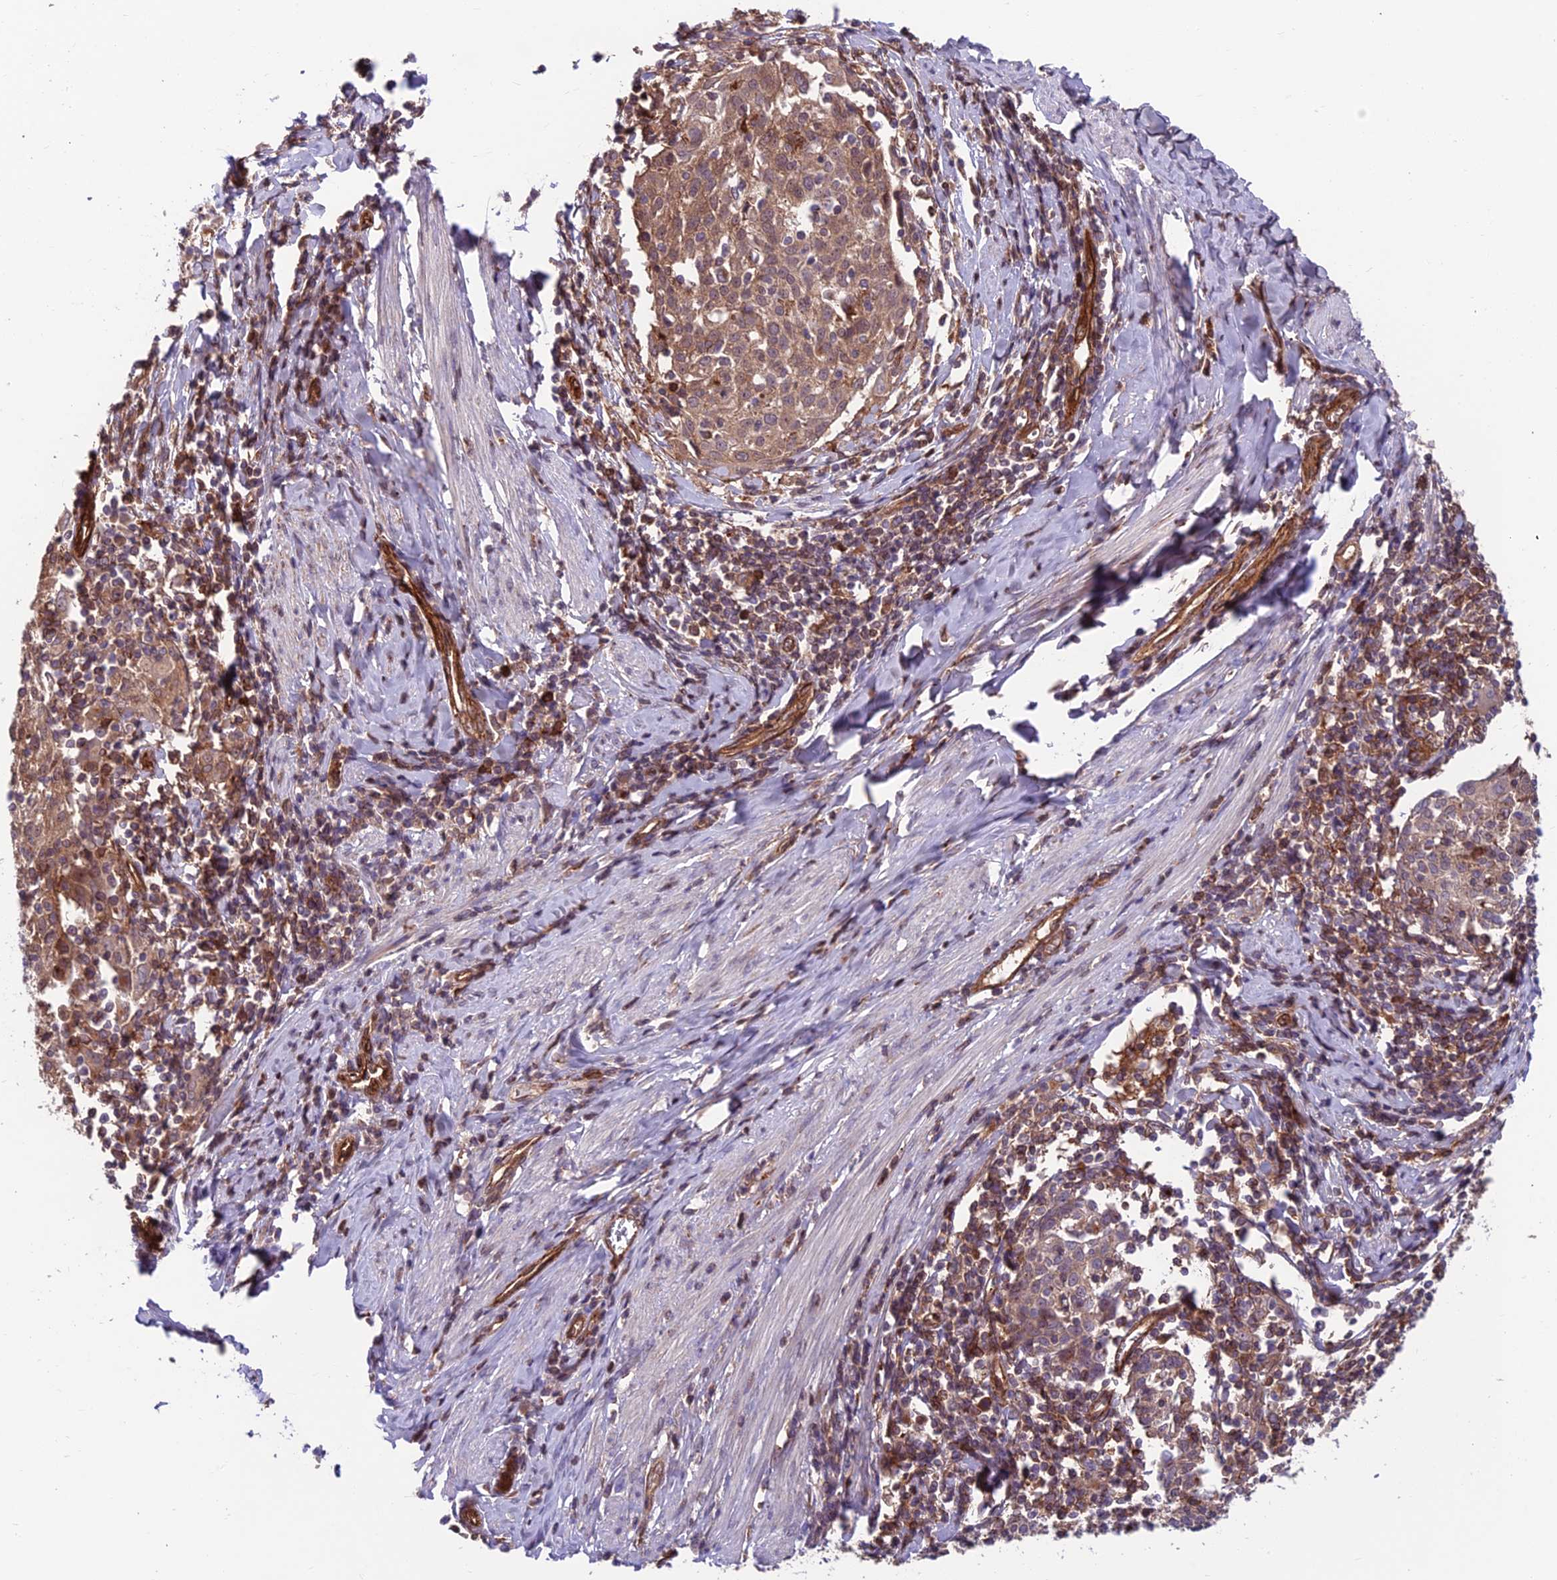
{"staining": {"intensity": "weak", "quantity": ">75%", "location": "cytoplasmic/membranous"}, "tissue": "cervical cancer", "cell_type": "Tumor cells", "image_type": "cancer", "snomed": [{"axis": "morphology", "description": "Squamous cell carcinoma, NOS"}, {"axis": "topography", "description": "Cervix"}], "caption": "About >75% of tumor cells in cervical cancer reveal weak cytoplasmic/membranous protein staining as visualized by brown immunohistochemical staining.", "gene": "RTN4RL1", "patient": {"sex": "female", "age": 52}}